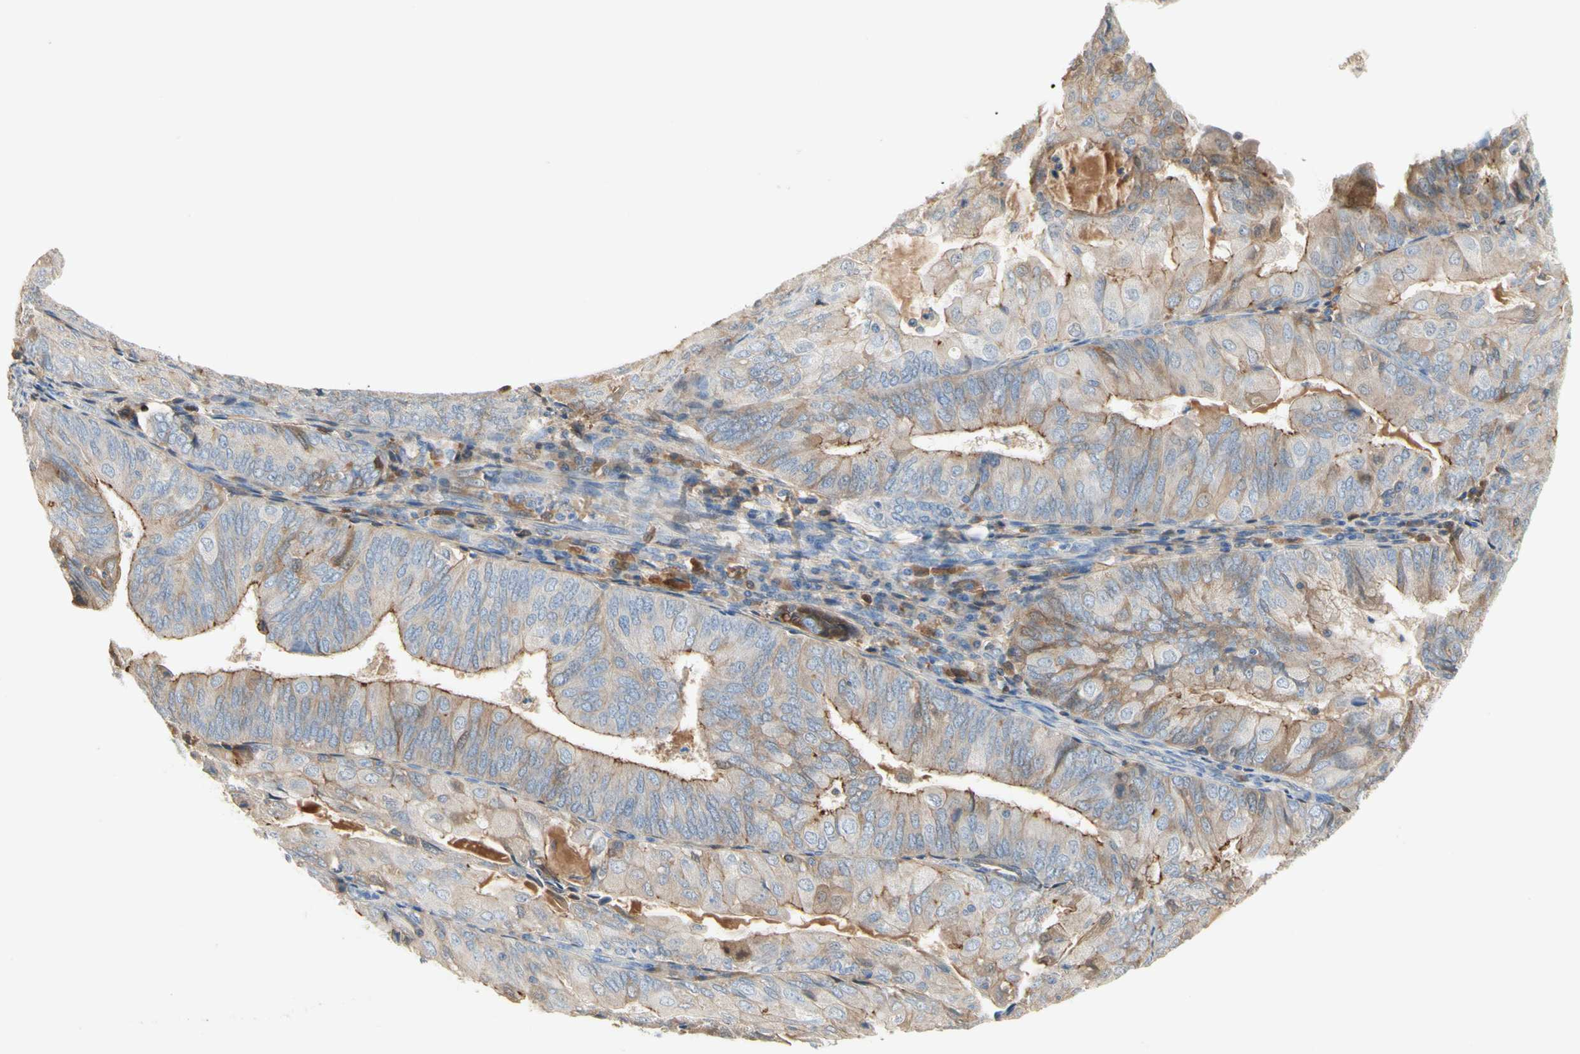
{"staining": {"intensity": "moderate", "quantity": ">75%", "location": "cytoplasmic/membranous"}, "tissue": "endometrial cancer", "cell_type": "Tumor cells", "image_type": "cancer", "snomed": [{"axis": "morphology", "description": "Adenocarcinoma, NOS"}, {"axis": "topography", "description": "Endometrium"}], "caption": "Immunohistochemical staining of human adenocarcinoma (endometrial) demonstrates medium levels of moderate cytoplasmic/membranous protein staining in about >75% of tumor cells.", "gene": "NECTIN4", "patient": {"sex": "female", "age": 81}}